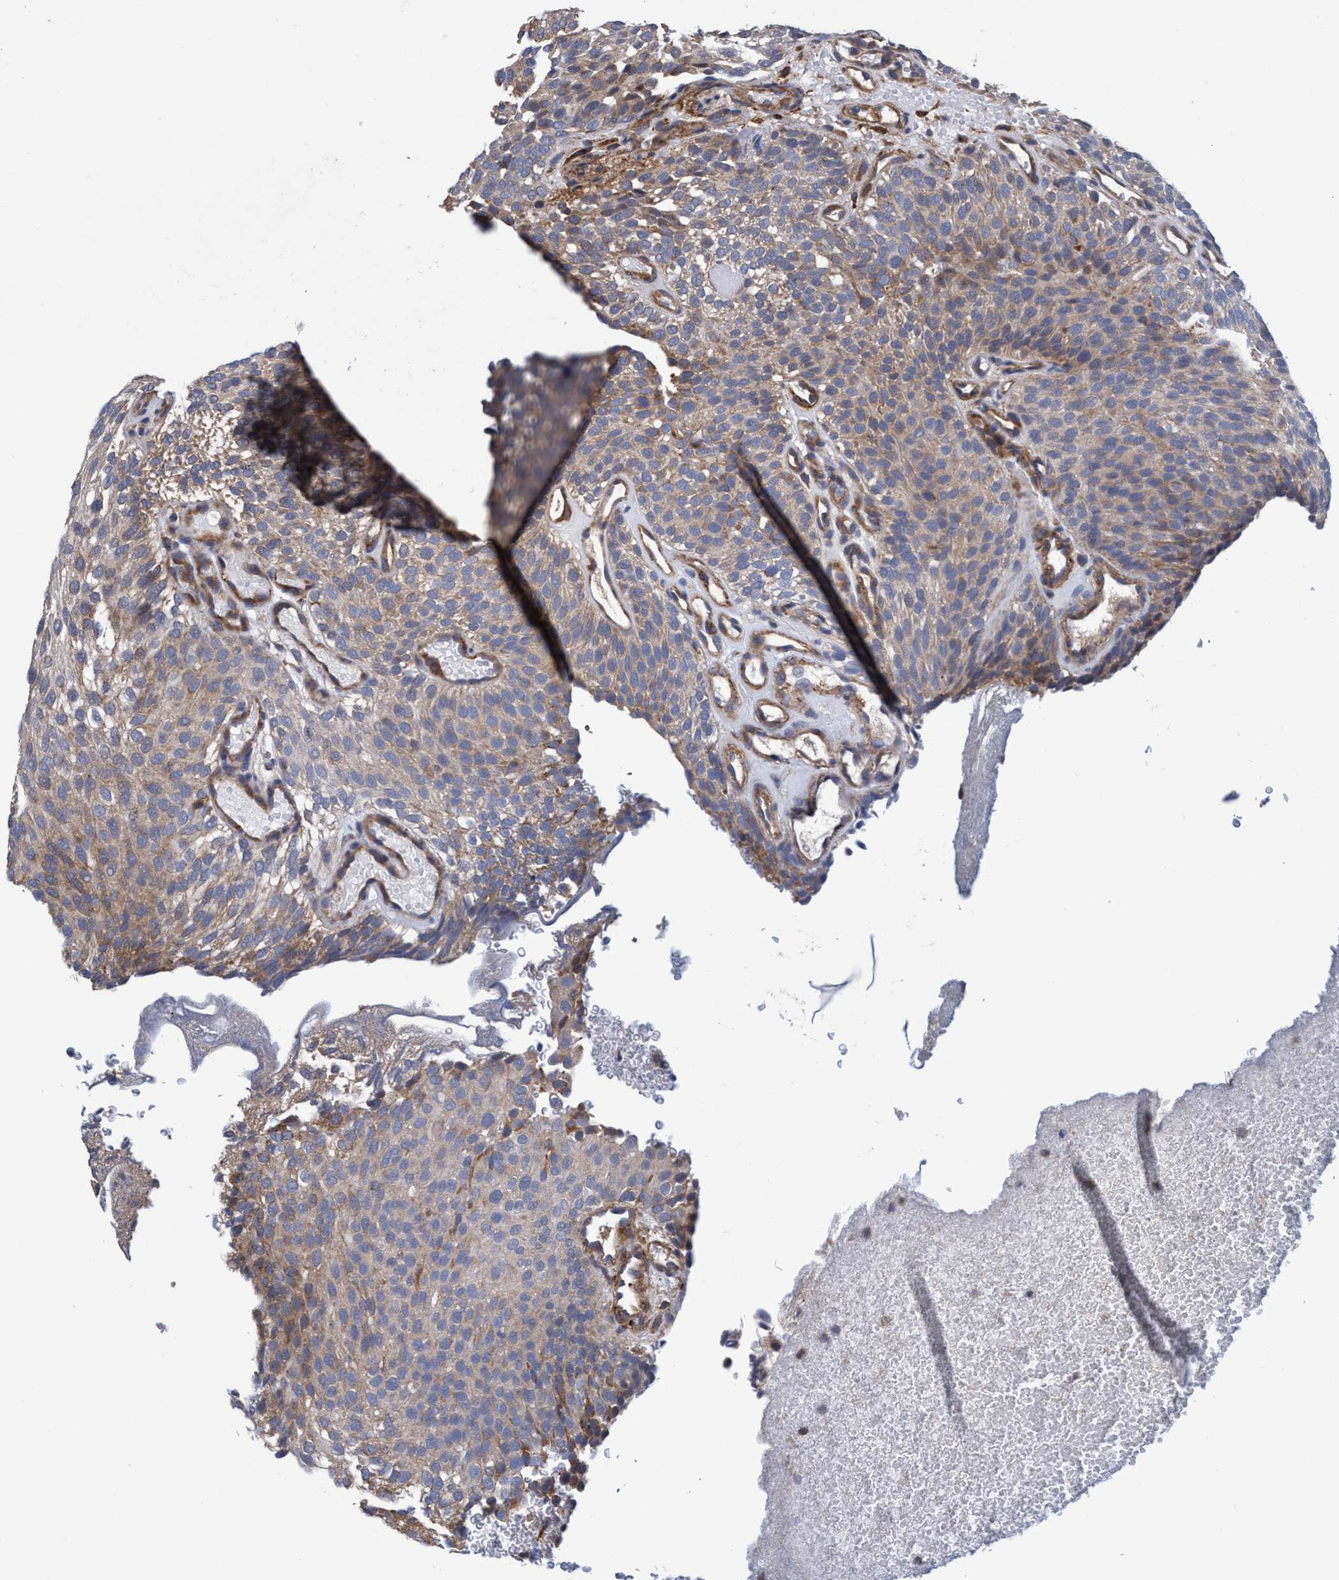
{"staining": {"intensity": "moderate", "quantity": ">75%", "location": "cytoplasmic/membranous"}, "tissue": "urothelial cancer", "cell_type": "Tumor cells", "image_type": "cancer", "snomed": [{"axis": "morphology", "description": "Urothelial carcinoma, Low grade"}, {"axis": "topography", "description": "Urinary bladder"}], "caption": "A histopathology image of human low-grade urothelial carcinoma stained for a protein shows moderate cytoplasmic/membranous brown staining in tumor cells.", "gene": "CALCOCO2", "patient": {"sex": "male", "age": 78}}